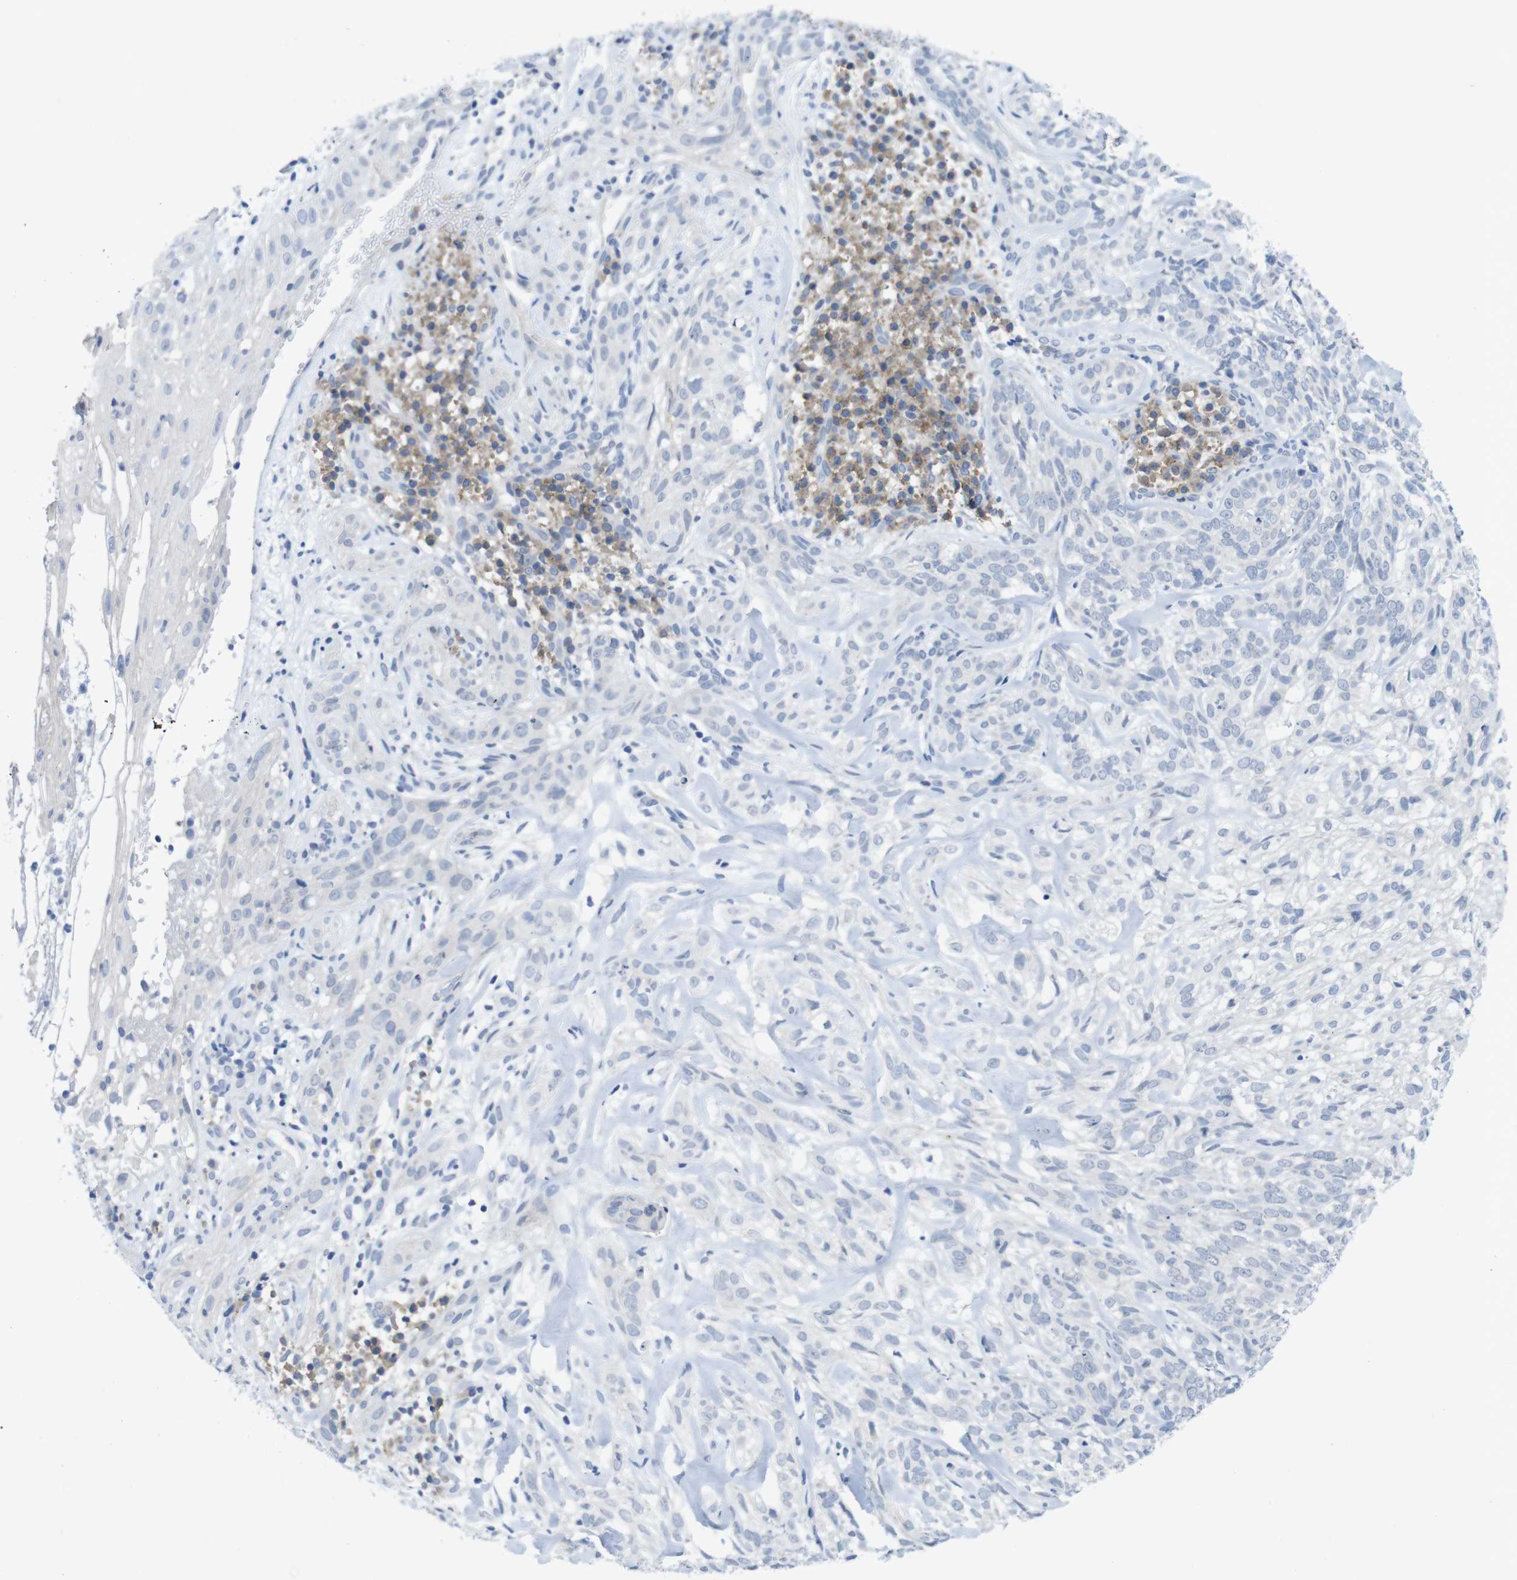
{"staining": {"intensity": "negative", "quantity": "none", "location": "none"}, "tissue": "skin cancer", "cell_type": "Tumor cells", "image_type": "cancer", "snomed": [{"axis": "morphology", "description": "Basal cell carcinoma"}, {"axis": "topography", "description": "Skin"}], "caption": "Protein analysis of skin cancer (basal cell carcinoma) exhibits no significant expression in tumor cells.", "gene": "SLAMF7", "patient": {"sex": "male", "age": 72}}